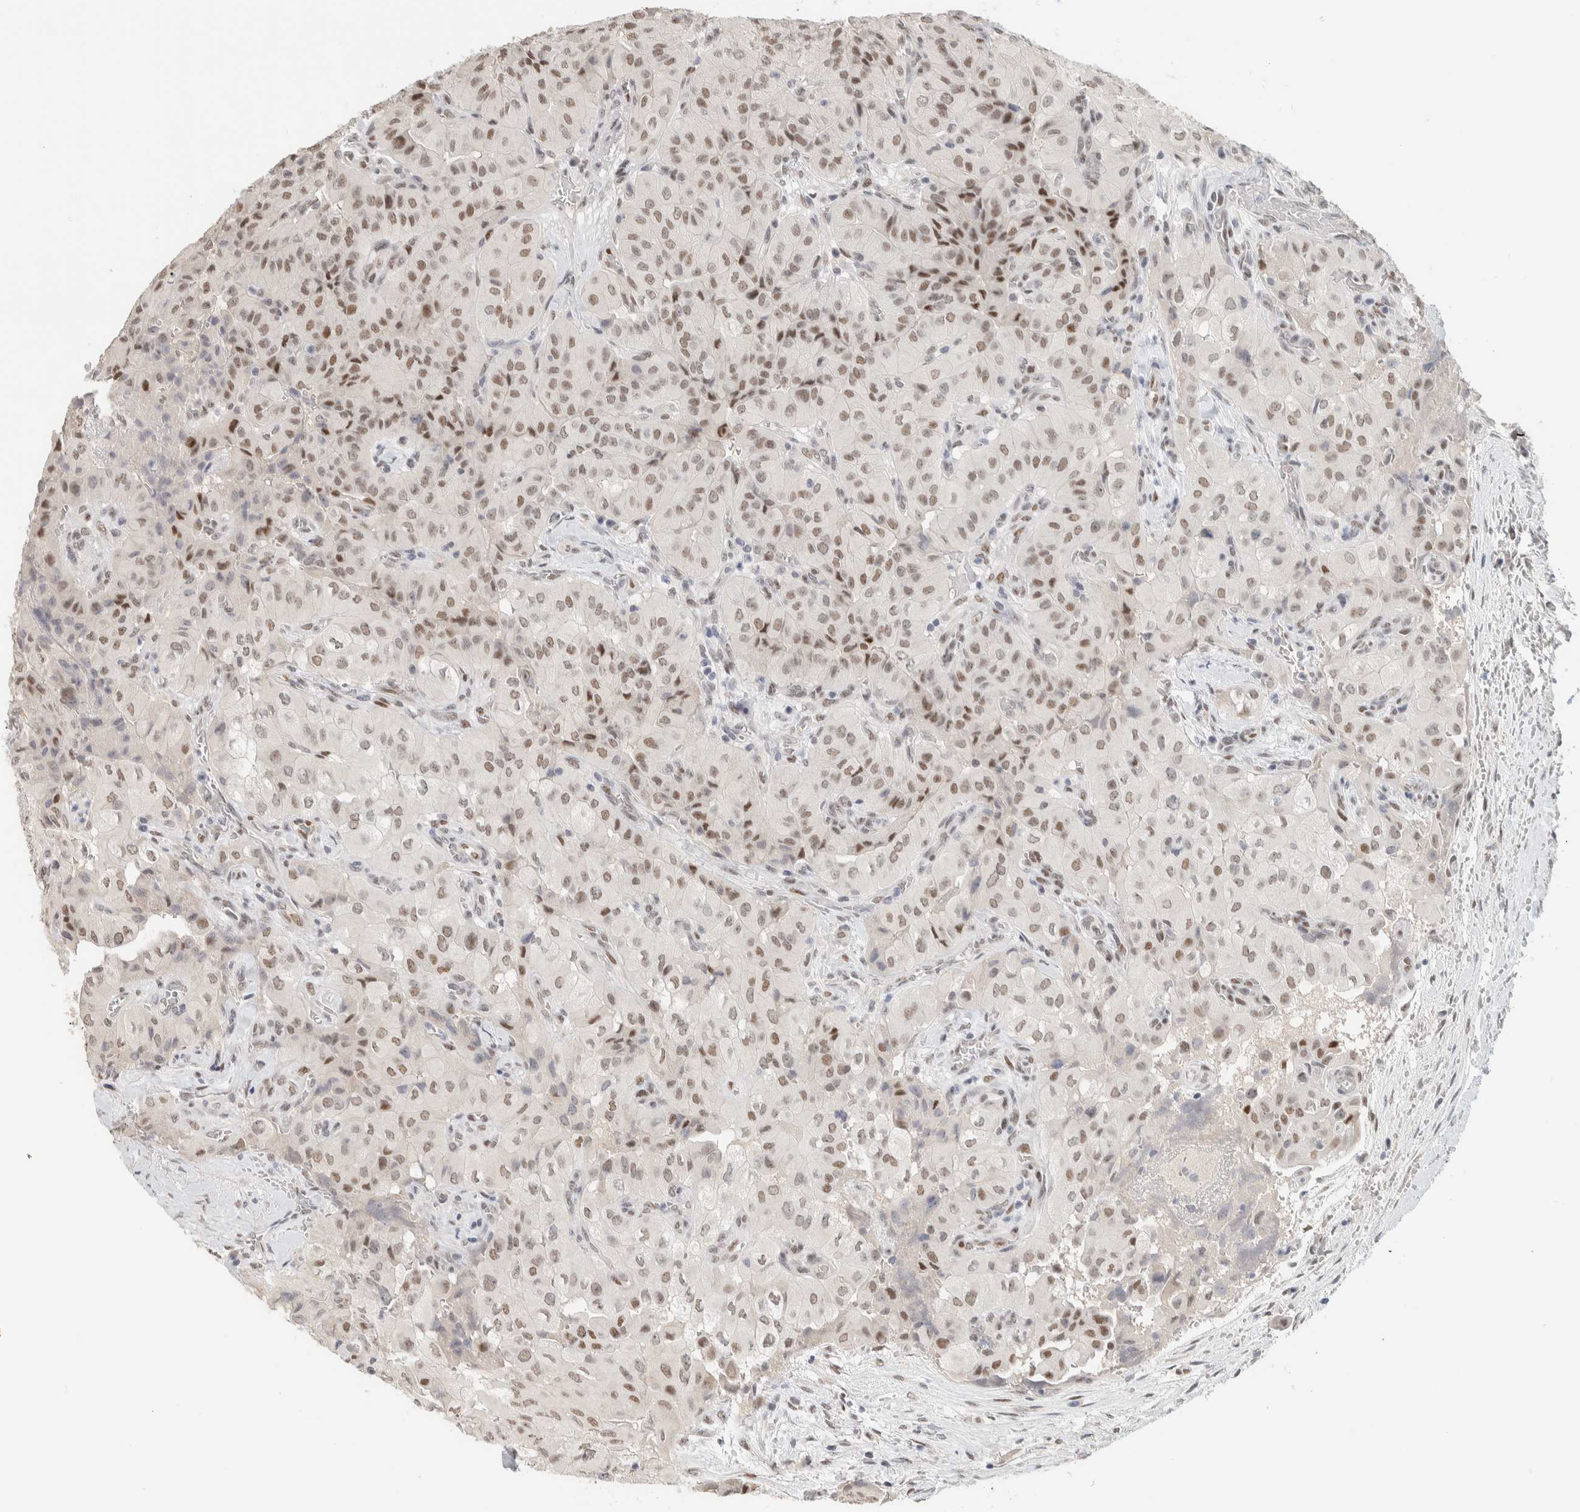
{"staining": {"intensity": "weak", "quantity": ">75%", "location": "nuclear"}, "tissue": "thyroid cancer", "cell_type": "Tumor cells", "image_type": "cancer", "snomed": [{"axis": "morphology", "description": "Papillary adenocarcinoma, NOS"}, {"axis": "topography", "description": "Thyroid gland"}], "caption": "Protein expression analysis of human papillary adenocarcinoma (thyroid) reveals weak nuclear positivity in approximately >75% of tumor cells. The protein is shown in brown color, while the nuclei are stained blue.", "gene": "PUS7", "patient": {"sex": "female", "age": 59}}